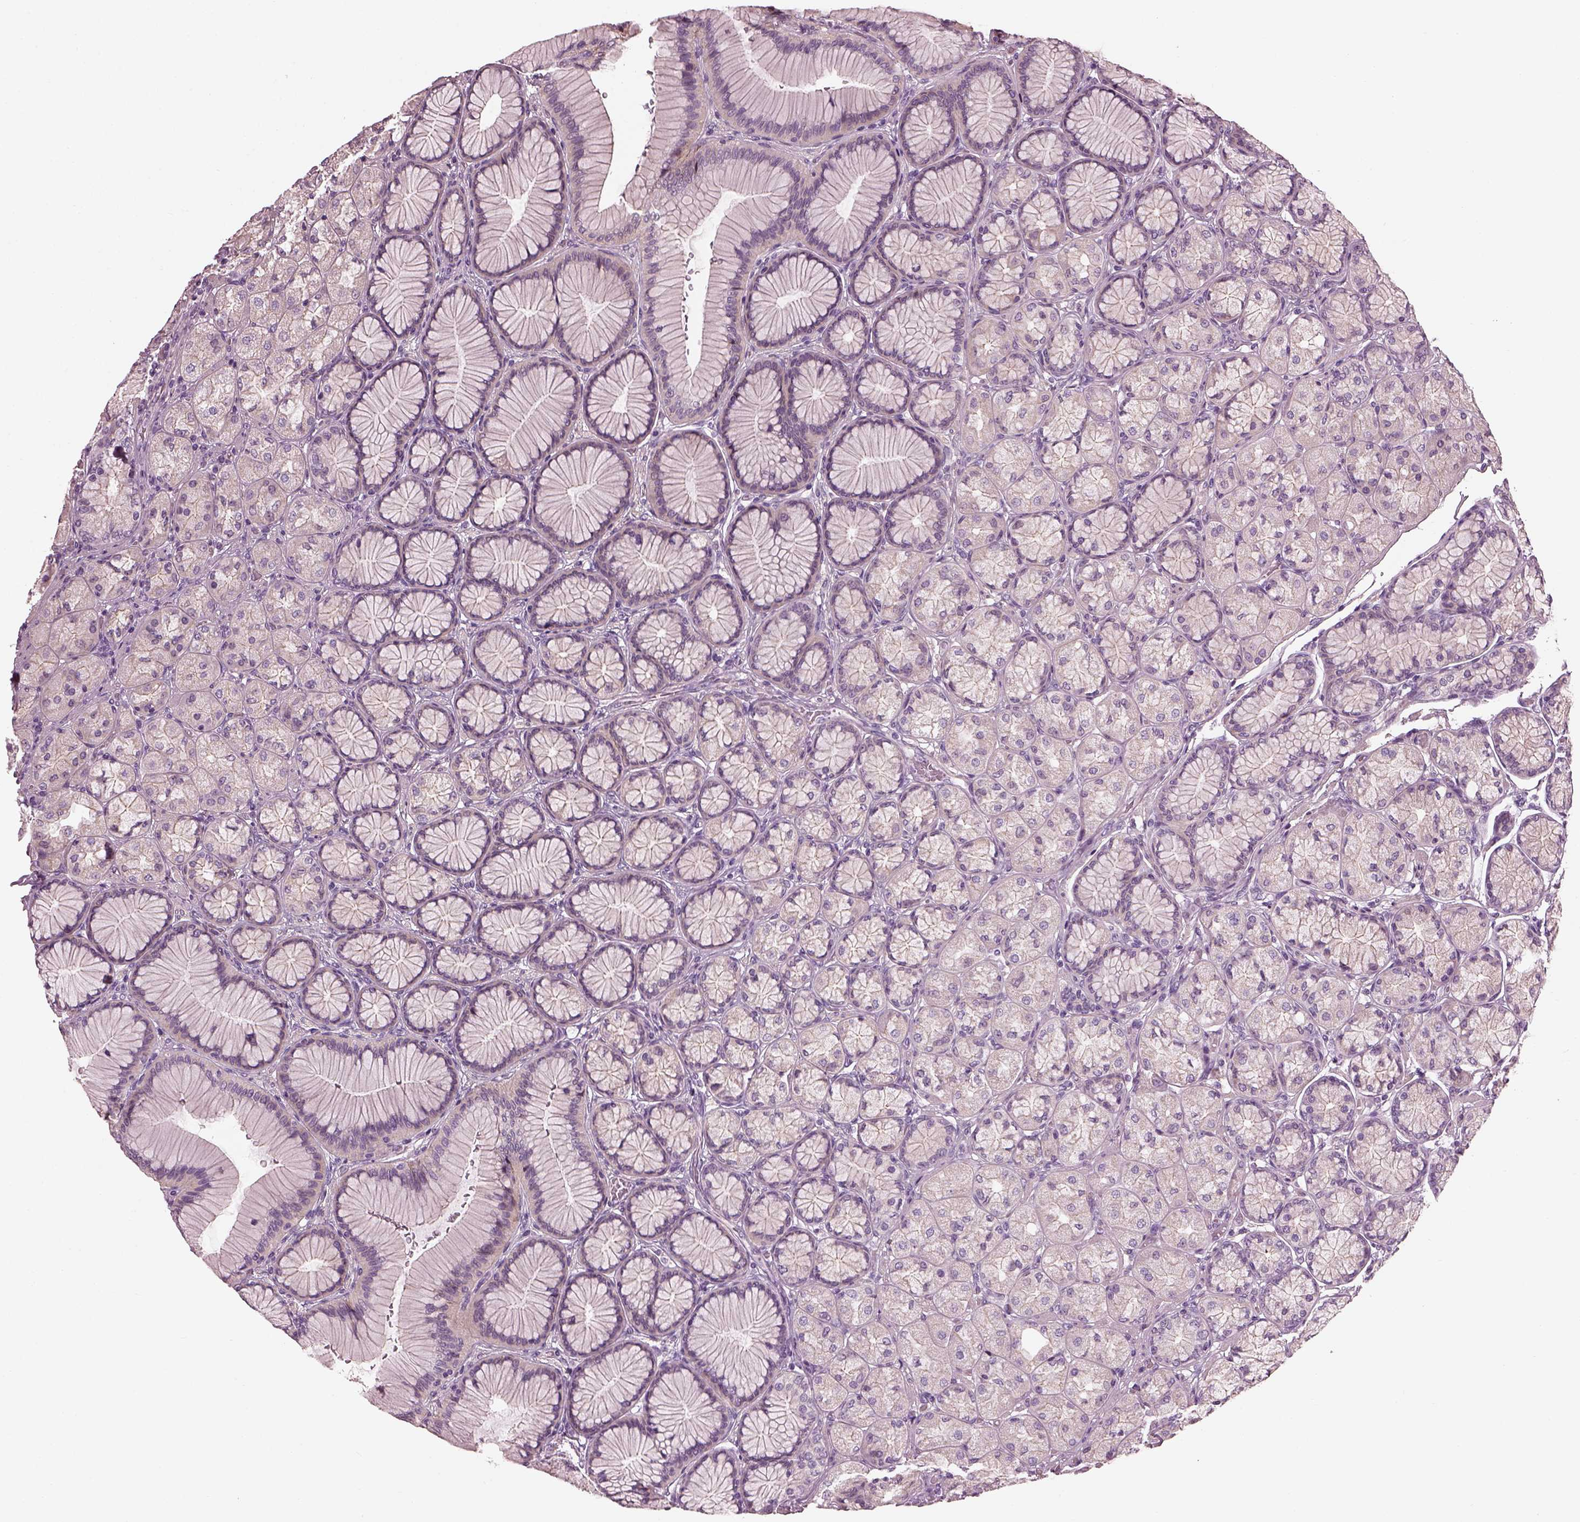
{"staining": {"intensity": "negative", "quantity": "none", "location": "none"}, "tissue": "stomach", "cell_type": "Glandular cells", "image_type": "normal", "snomed": [{"axis": "morphology", "description": "Normal tissue, NOS"}, {"axis": "morphology", "description": "Adenocarcinoma, NOS"}, {"axis": "morphology", "description": "Adenocarcinoma, High grade"}, {"axis": "topography", "description": "Stomach, upper"}, {"axis": "topography", "description": "Stomach"}], "caption": "This photomicrograph is of unremarkable stomach stained with immunohistochemistry (IHC) to label a protein in brown with the nuclei are counter-stained blue. There is no expression in glandular cells.", "gene": "BFSP1", "patient": {"sex": "female", "age": 65}}